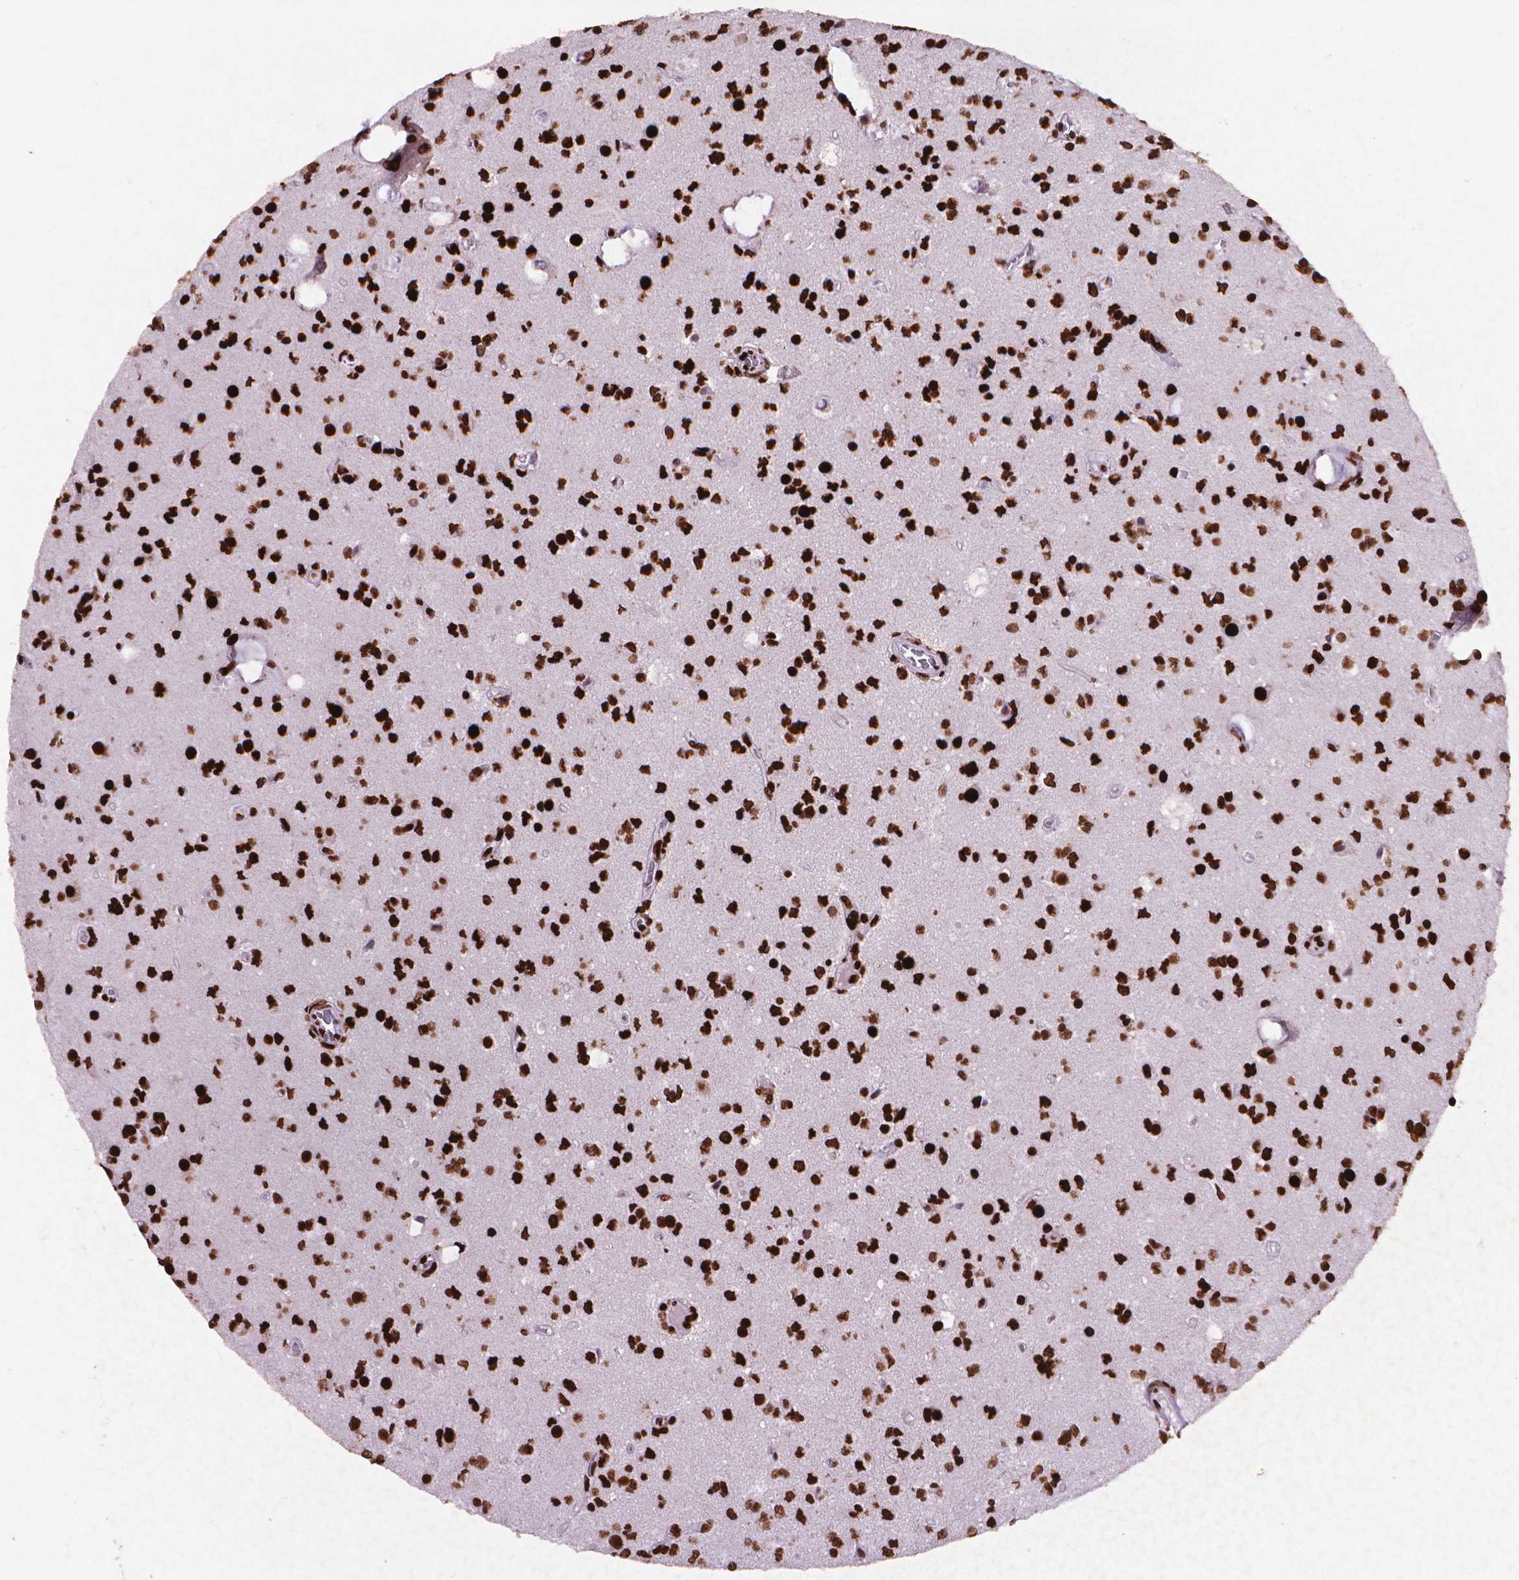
{"staining": {"intensity": "strong", "quantity": ">75%", "location": "nuclear"}, "tissue": "glioma", "cell_type": "Tumor cells", "image_type": "cancer", "snomed": [{"axis": "morphology", "description": "Glioma, malignant, Low grade"}, {"axis": "topography", "description": "Brain"}], "caption": "Protein expression analysis of human glioma reveals strong nuclear expression in about >75% of tumor cells.", "gene": "CITED2", "patient": {"sex": "female", "age": 45}}